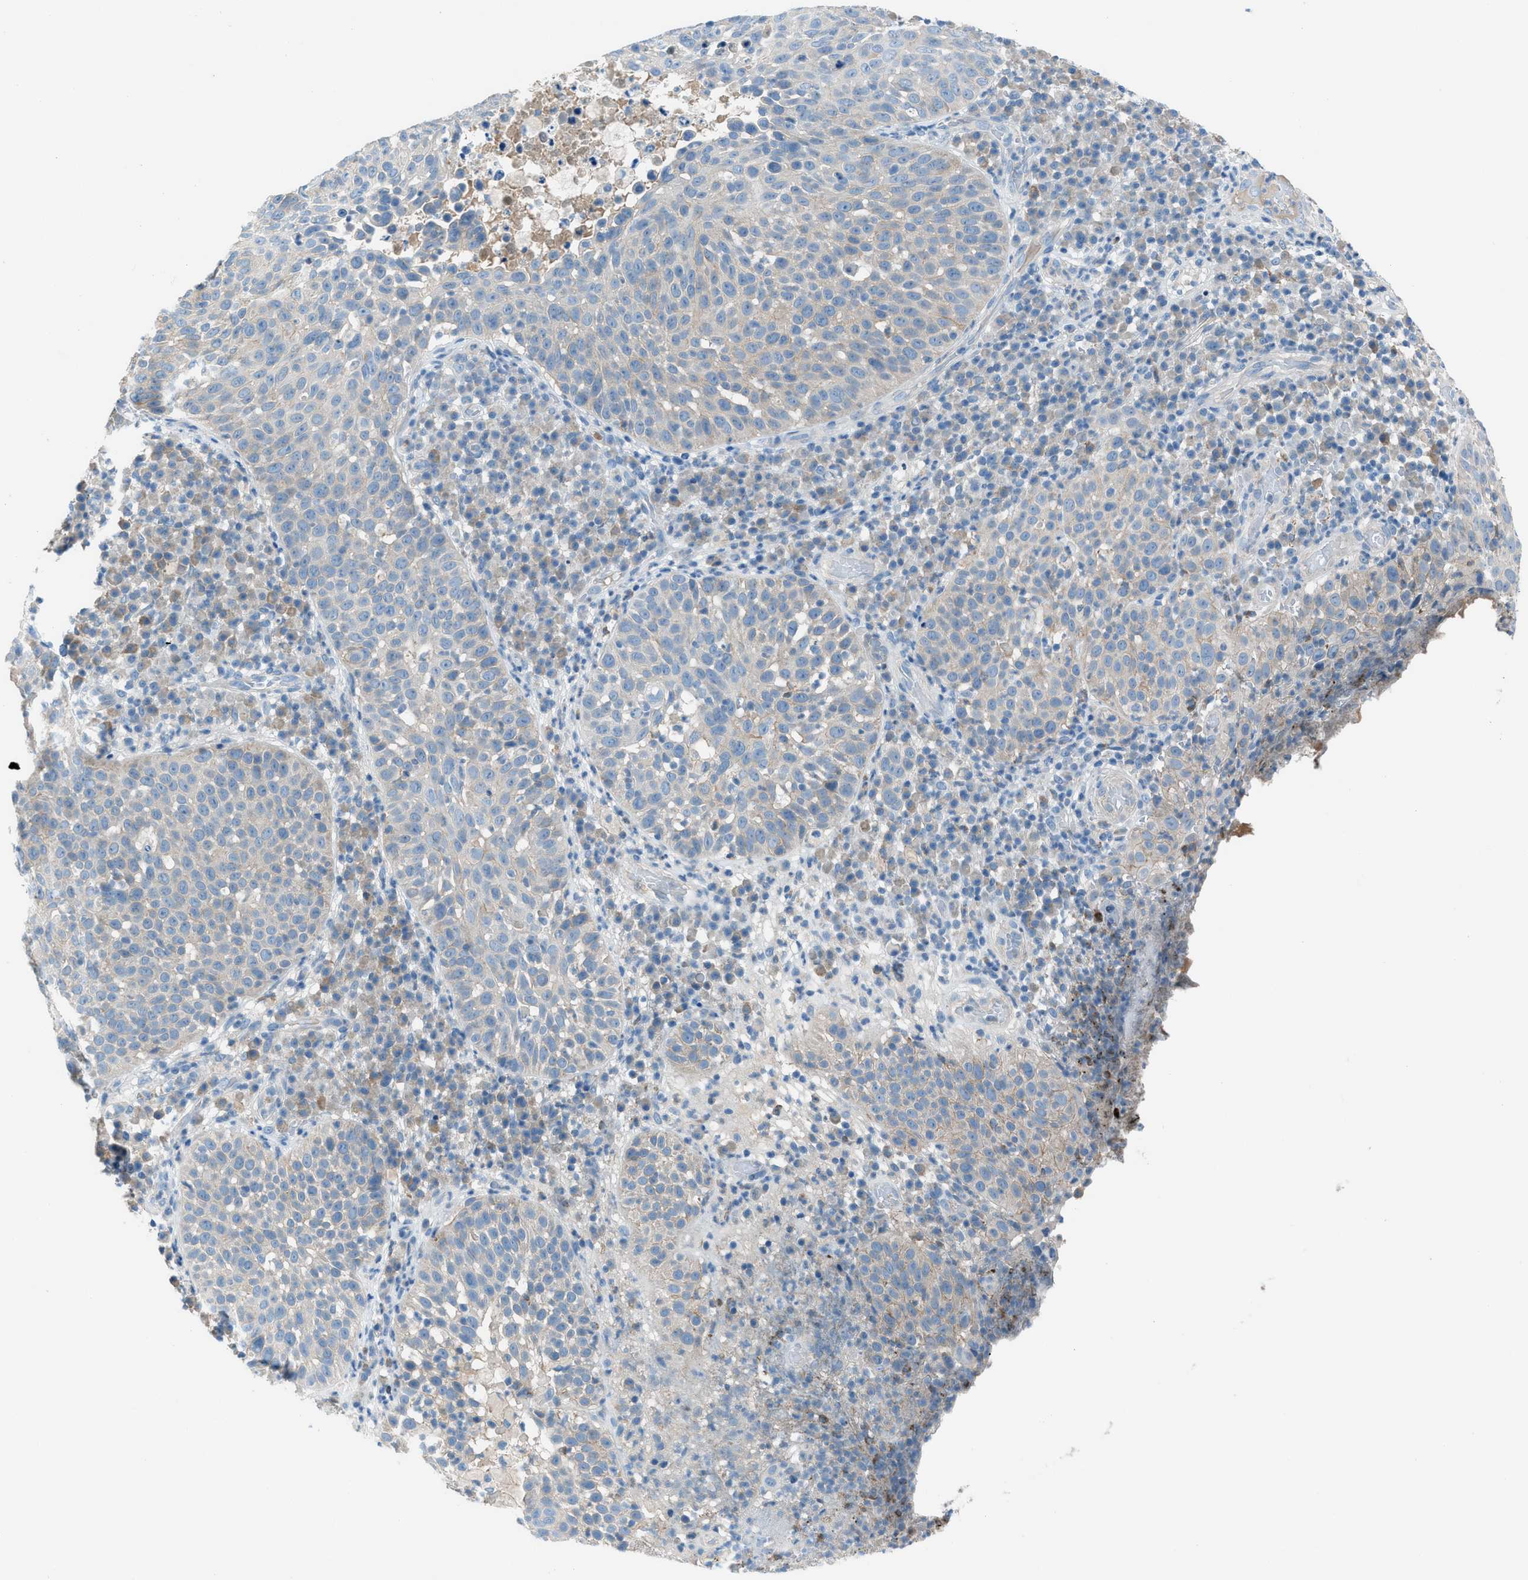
{"staining": {"intensity": "weak", "quantity": "<25%", "location": "cytoplasmic/membranous"}, "tissue": "skin cancer", "cell_type": "Tumor cells", "image_type": "cancer", "snomed": [{"axis": "morphology", "description": "Squamous cell carcinoma in situ, NOS"}, {"axis": "morphology", "description": "Squamous cell carcinoma, NOS"}, {"axis": "topography", "description": "Skin"}], "caption": "Image shows no protein positivity in tumor cells of skin cancer tissue. (Immunohistochemistry, brightfield microscopy, high magnification).", "gene": "C5AR2", "patient": {"sex": "male", "age": 93}}